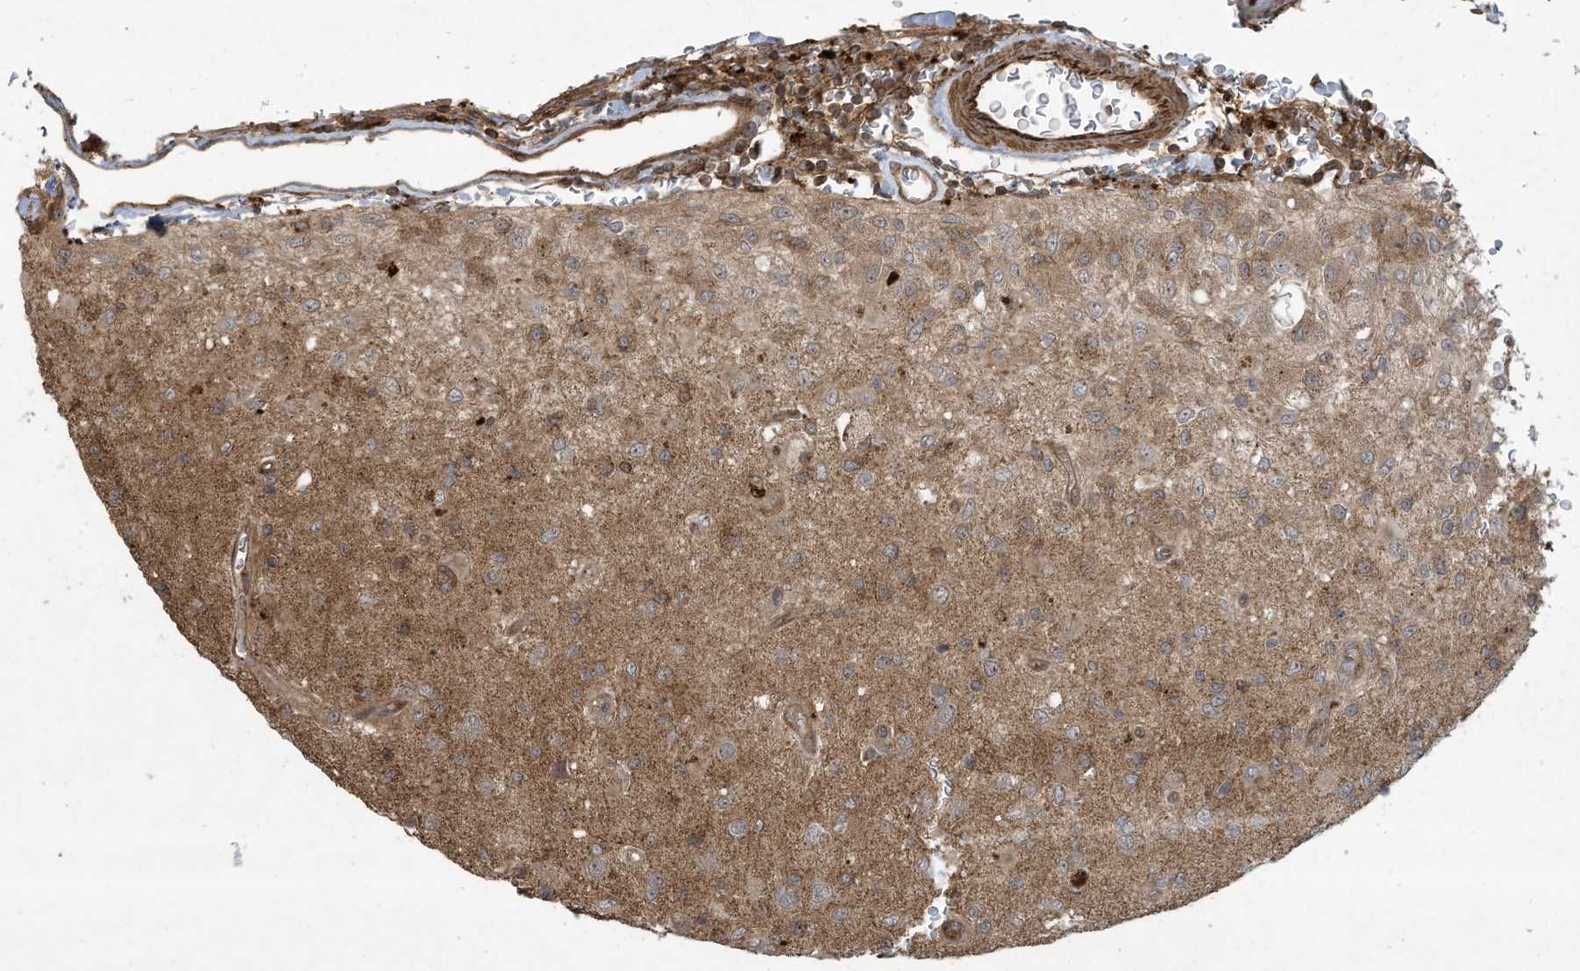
{"staining": {"intensity": "moderate", "quantity": ">75%", "location": "cytoplasmic/membranous"}, "tissue": "glioma", "cell_type": "Tumor cells", "image_type": "cancer", "snomed": [{"axis": "morphology", "description": "Normal tissue, NOS"}, {"axis": "morphology", "description": "Glioma, malignant, High grade"}, {"axis": "topography", "description": "Cerebral cortex"}], "caption": "Immunohistochemistry photomicrograph of neoplastic tissue: human glioma stained using immunohistochemistry reveals medium levels of moderate protein expression localized specifically in the cytoplasmic/membranous of tumor cells, appearing as a cytoplasmic/membranous brown color.", "gene": "DDIT4", "patient": {"sex": "male", "age": 77}}